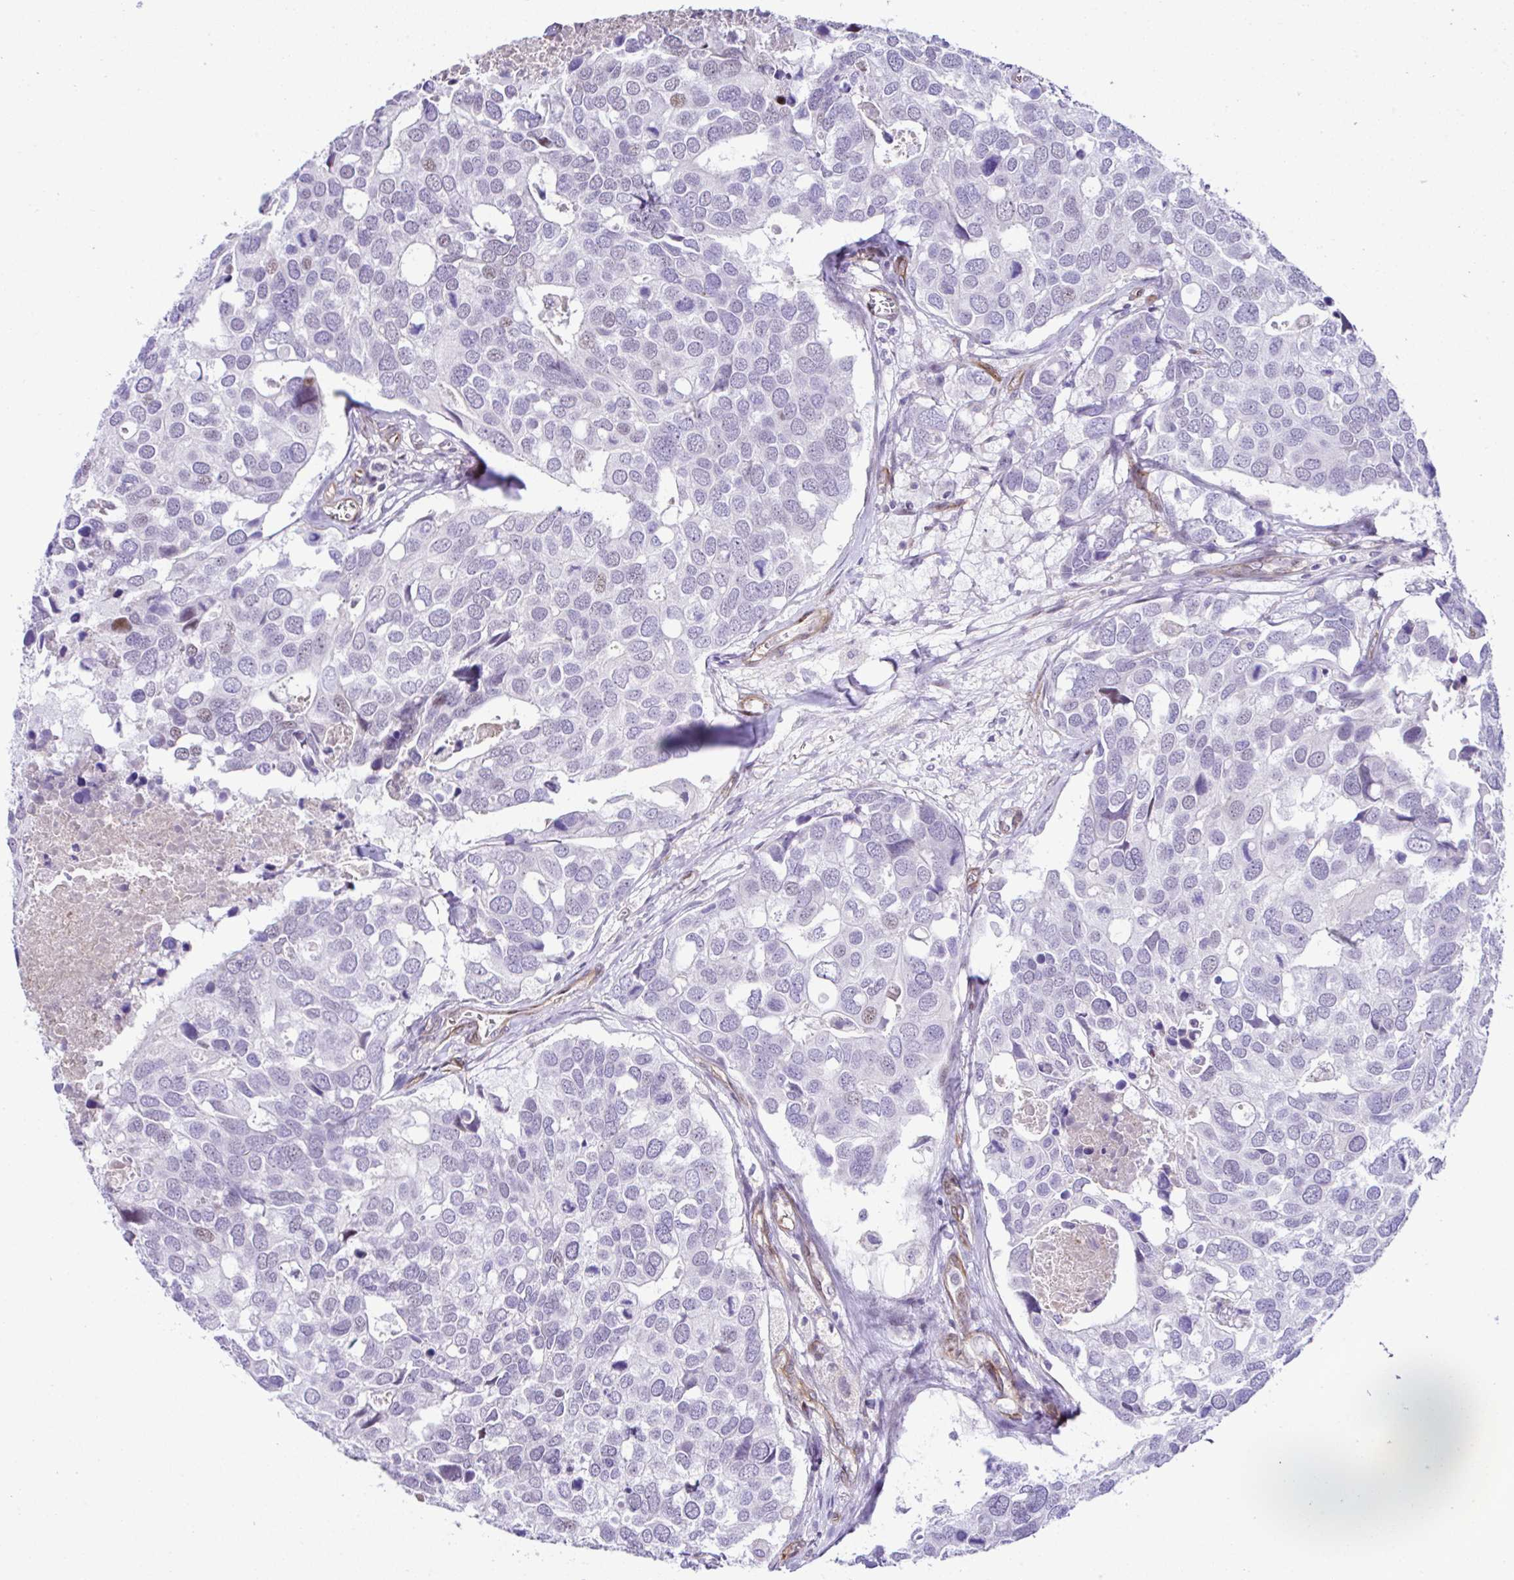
{"staining": {"intensity": "negative", "quantity": "none", "location": "none"}, "tissue": "breast cancer", "cell_type": "Tumor cells", "image_type": "cancer", "snomed": [{"axis": "morphology", "description": "Duct carcinoma"}, {"axis": "topography", "description": "Breast"}], "caption": "IHC histopathology image of neoplastic tissue: human breast invasive ductal carcinoma stained with DAB exhibits no significant protein expression in tumor cells.", "gene": "FBXO34", "patient": {"sex": "female", "age": 83}}